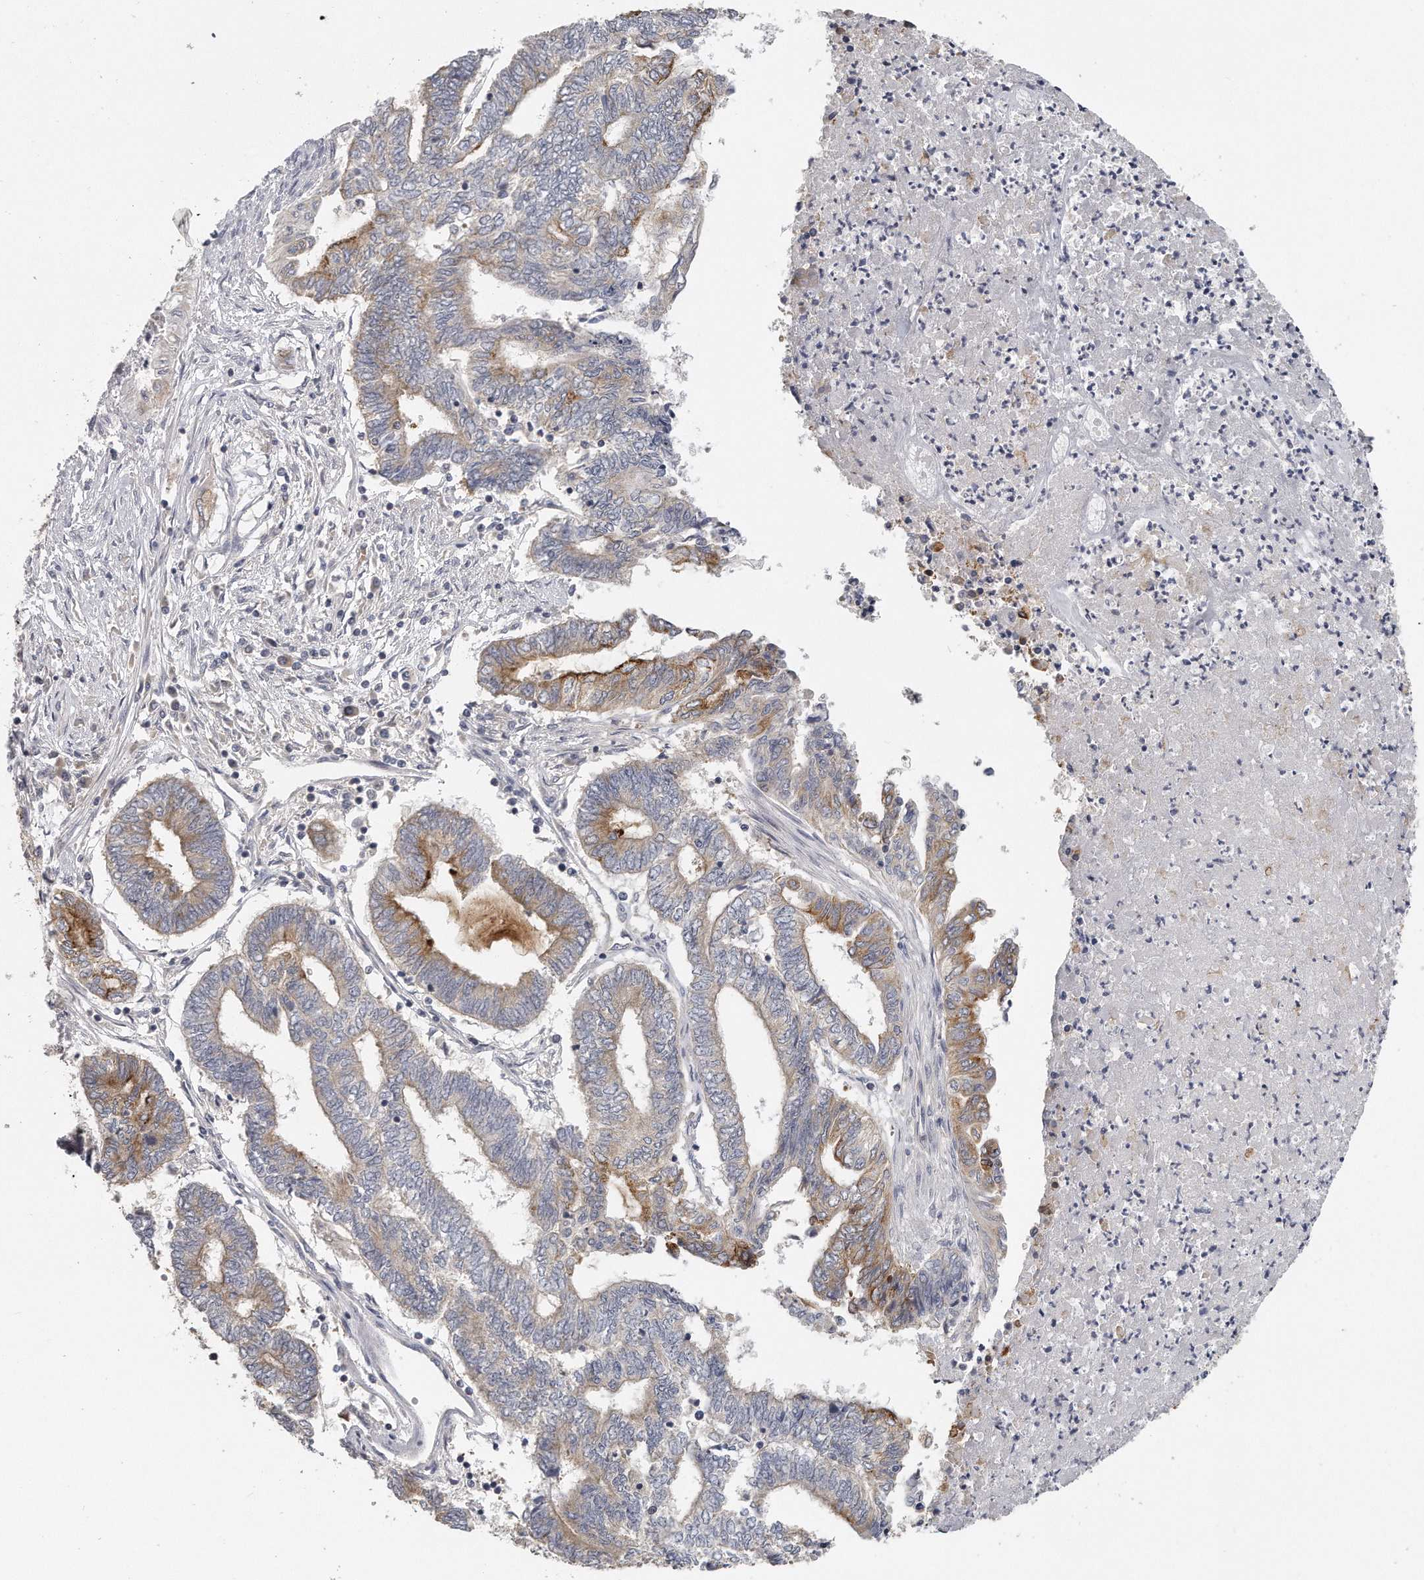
{"staining": {"intensity": "moderate", "quantity": "<25%", "location": "cytoplasmic/membranous"}, "tissue": "endometrial cancer", "cell_type": "Tumor cells", "image_type": "cancer", "snomed": [{"axis": "morphology", "description": "Adenocarcinoma, NOS"}, {"axis": "topography", "description": "Uterus"}, {"axis": "topography", "description": "Endometrium"}], "caption": "The photomicrograph demonstrates immunohistochemical staining of endometrial adenocarcinoma. There is moderate cytoplasmic/membranous staining is present in about <25% of tumor cells.", "gene": "EIF3I", "patient": {"sex": "female", "age": 70}}